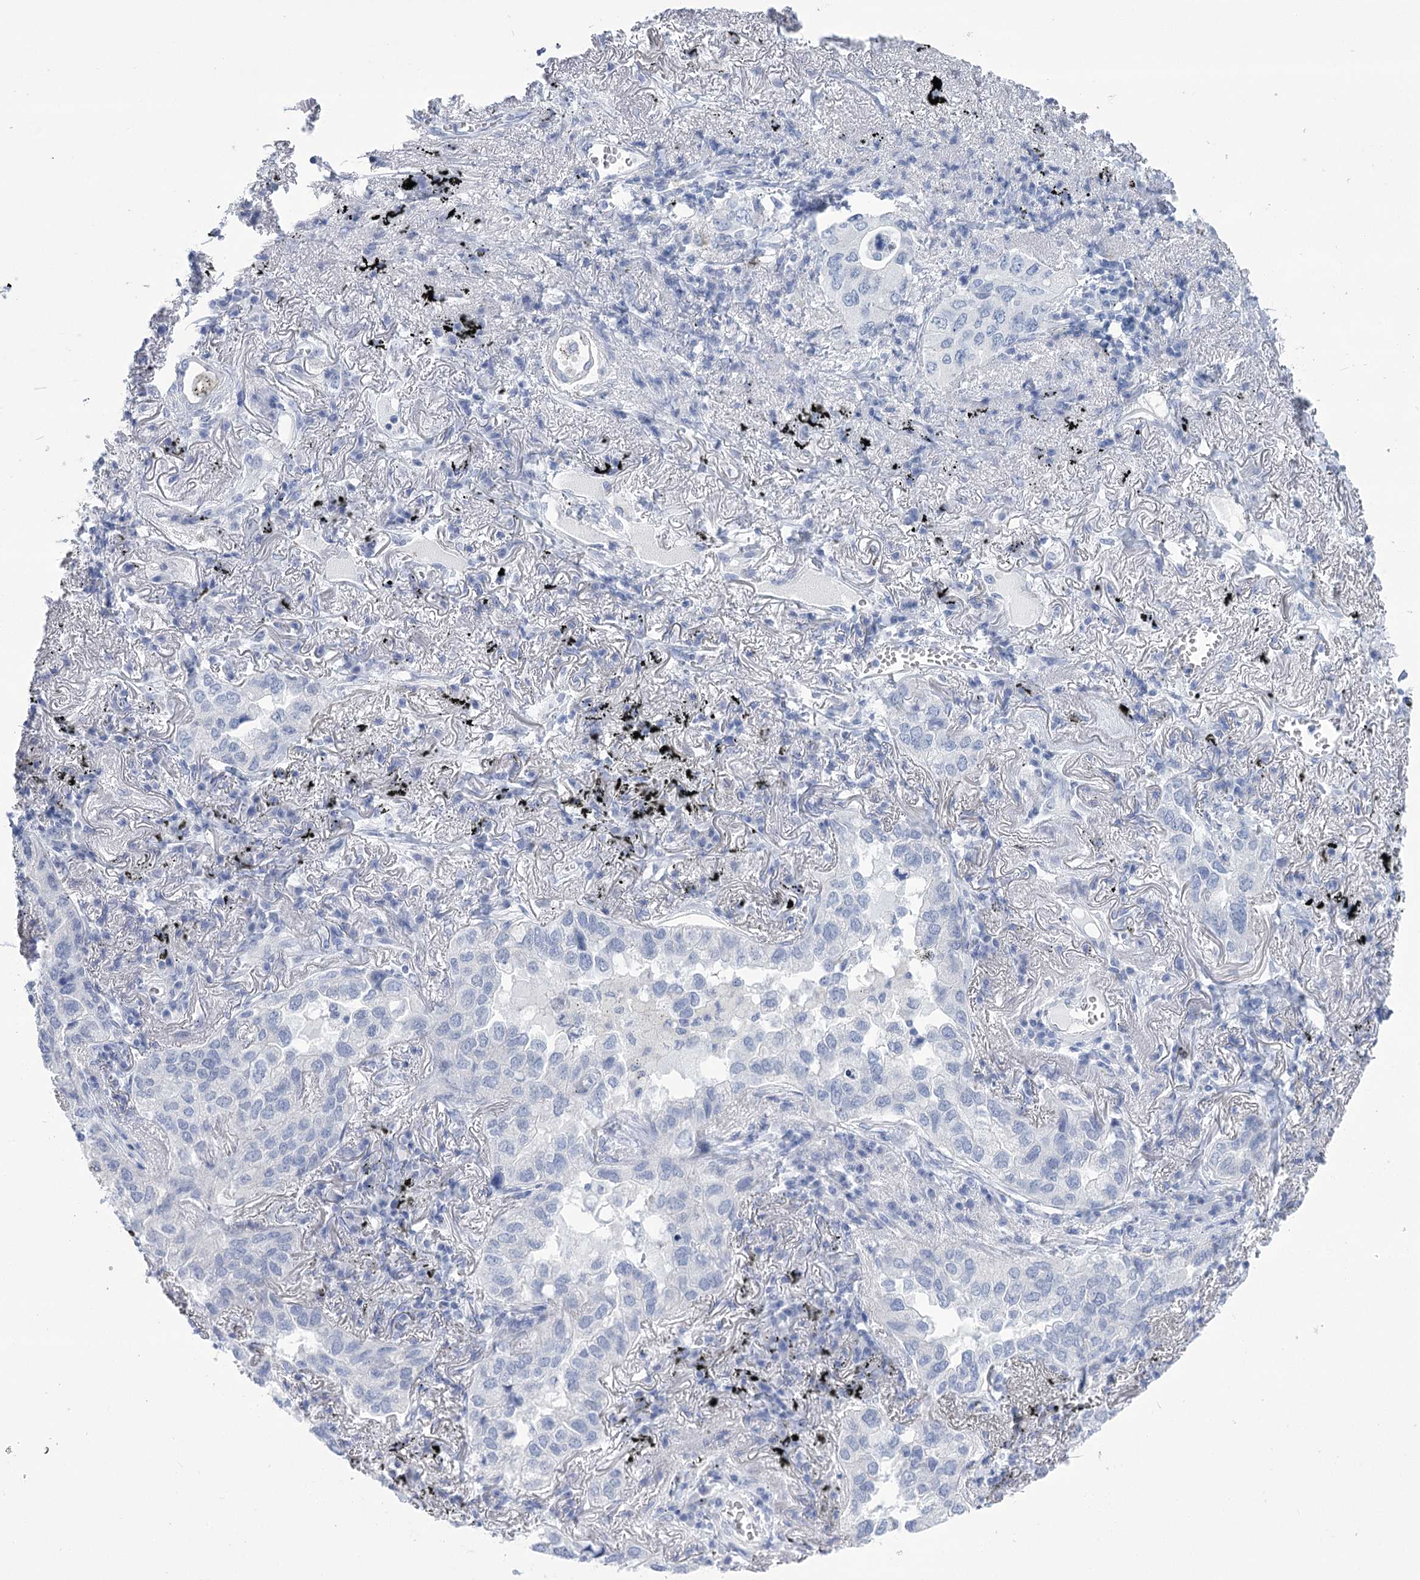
{"staining": {"intensity": "negative", "quantity": "none", "location": "none"}, "tissue": "lung cancer", "cell_type": "Tumor cells", "image_type": "cancer", "snomed": [{"axis": "morphology", "description": "Adenocarcinoma, NOS"}, {"axis": "topography", "description": "Lung"}], "caption": "The micrograph shows no significant expression in tumor cells of adenocarcinoma (lung).", "gene": "PBLD", "patient": {"sex": "male", "age": 65}}